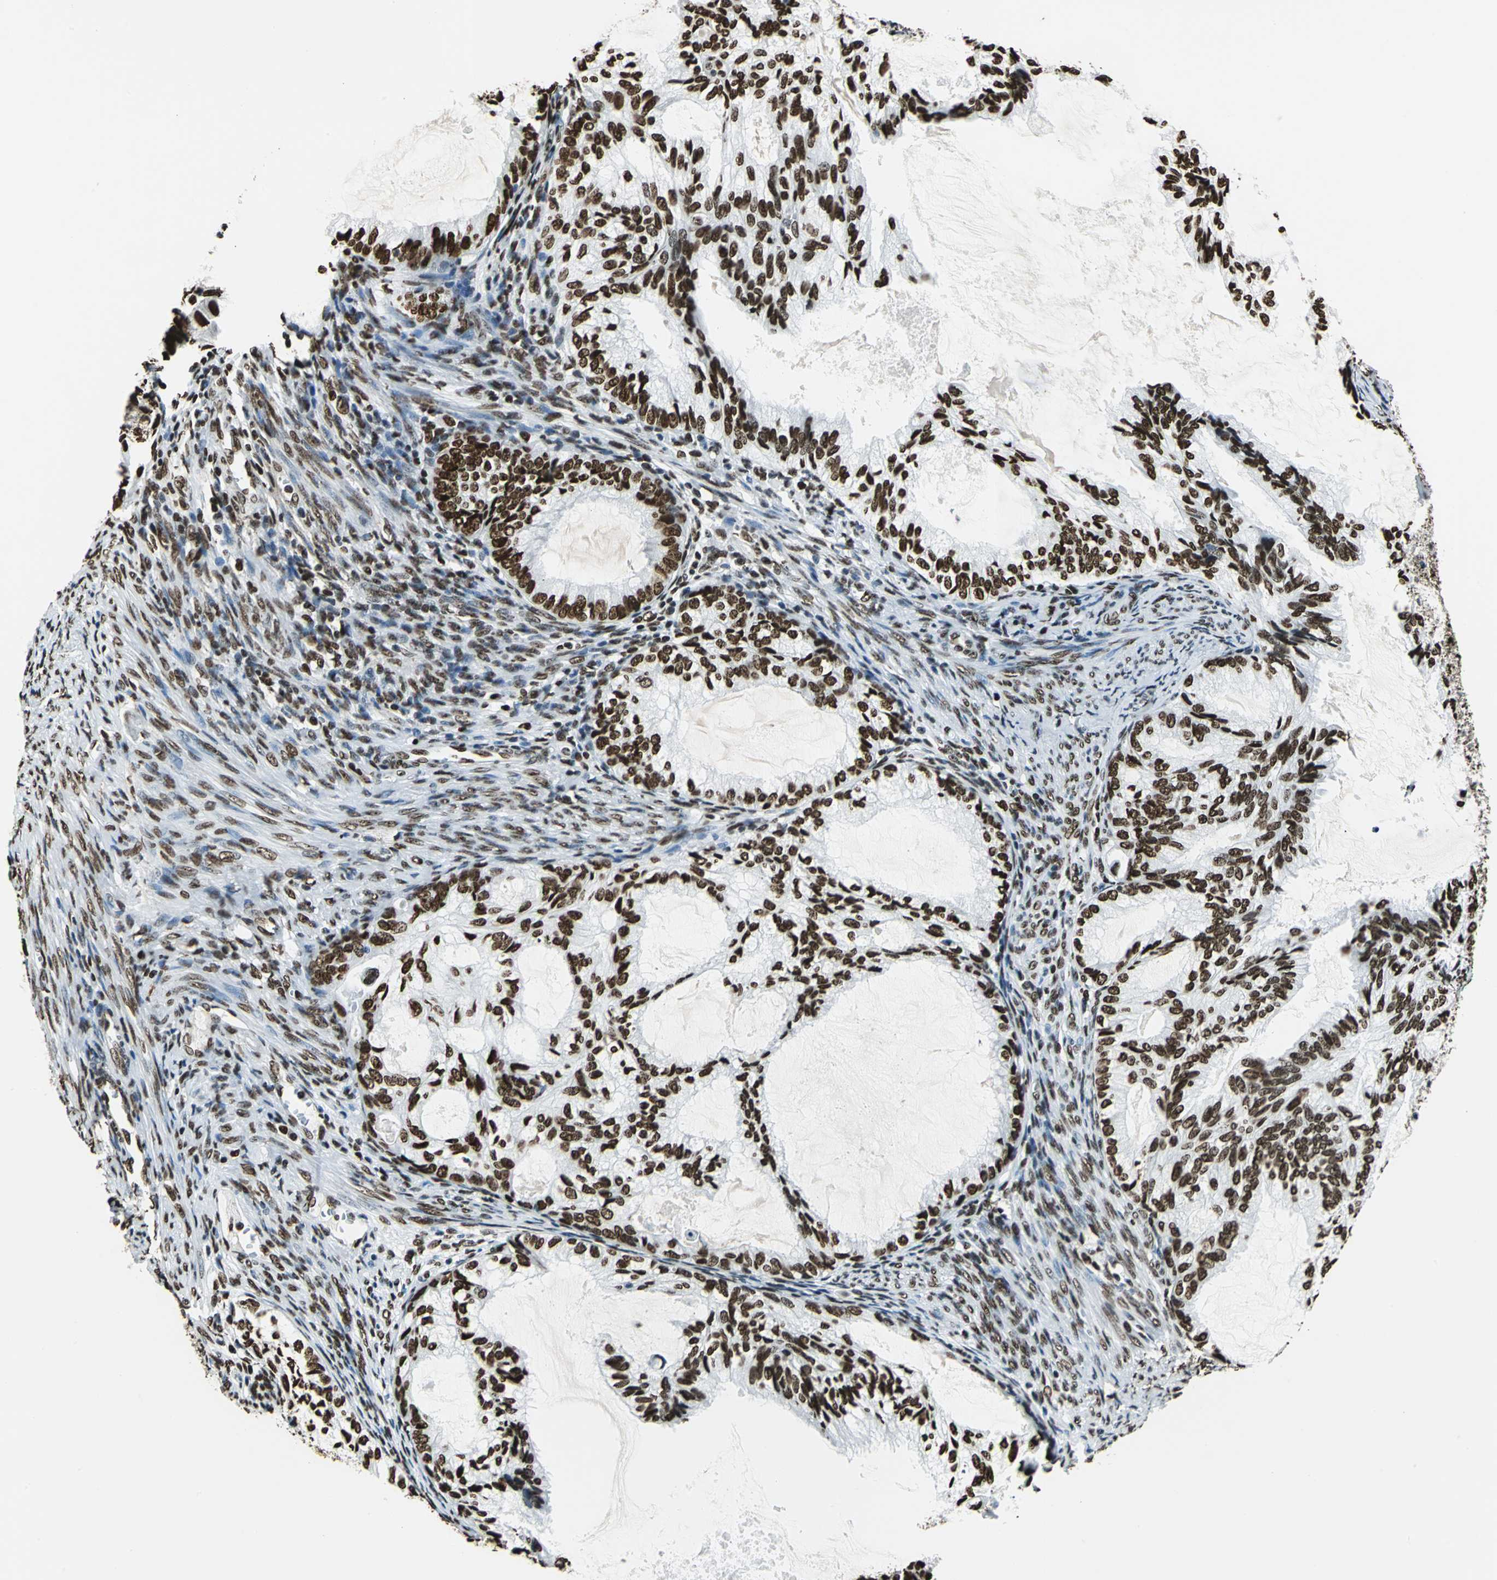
{"staining": {"intensity": "strong", "quantity": ">75%", "location": "nuclear"}, "tissue": "cervical cancer", "cell_type": "Tumor cells", "image_type": "cancer", "snomed": [{"axis": "morphology", "description": "Normal tissue, NOS"}, {"axis": "morphology", "description": "Adenocarcinoma, NOS"}, {"axis": "topography", "description": "Cervix"}, {"axis": "topography", "description": "Endometrium"}], "caption": "Immunohistochemistry staining of cervical adenocarcinoma, which shows high levels of strong nuclear expression in approximately >75% of tumor cells indicating strong nuclear protein expression. The staining was performed using DAB (brown) for protein detection and nuclei were counterstained in hematoxylin (blue).", "gene": "APEX1", "patient": {"sex": "female", "age": 86}}